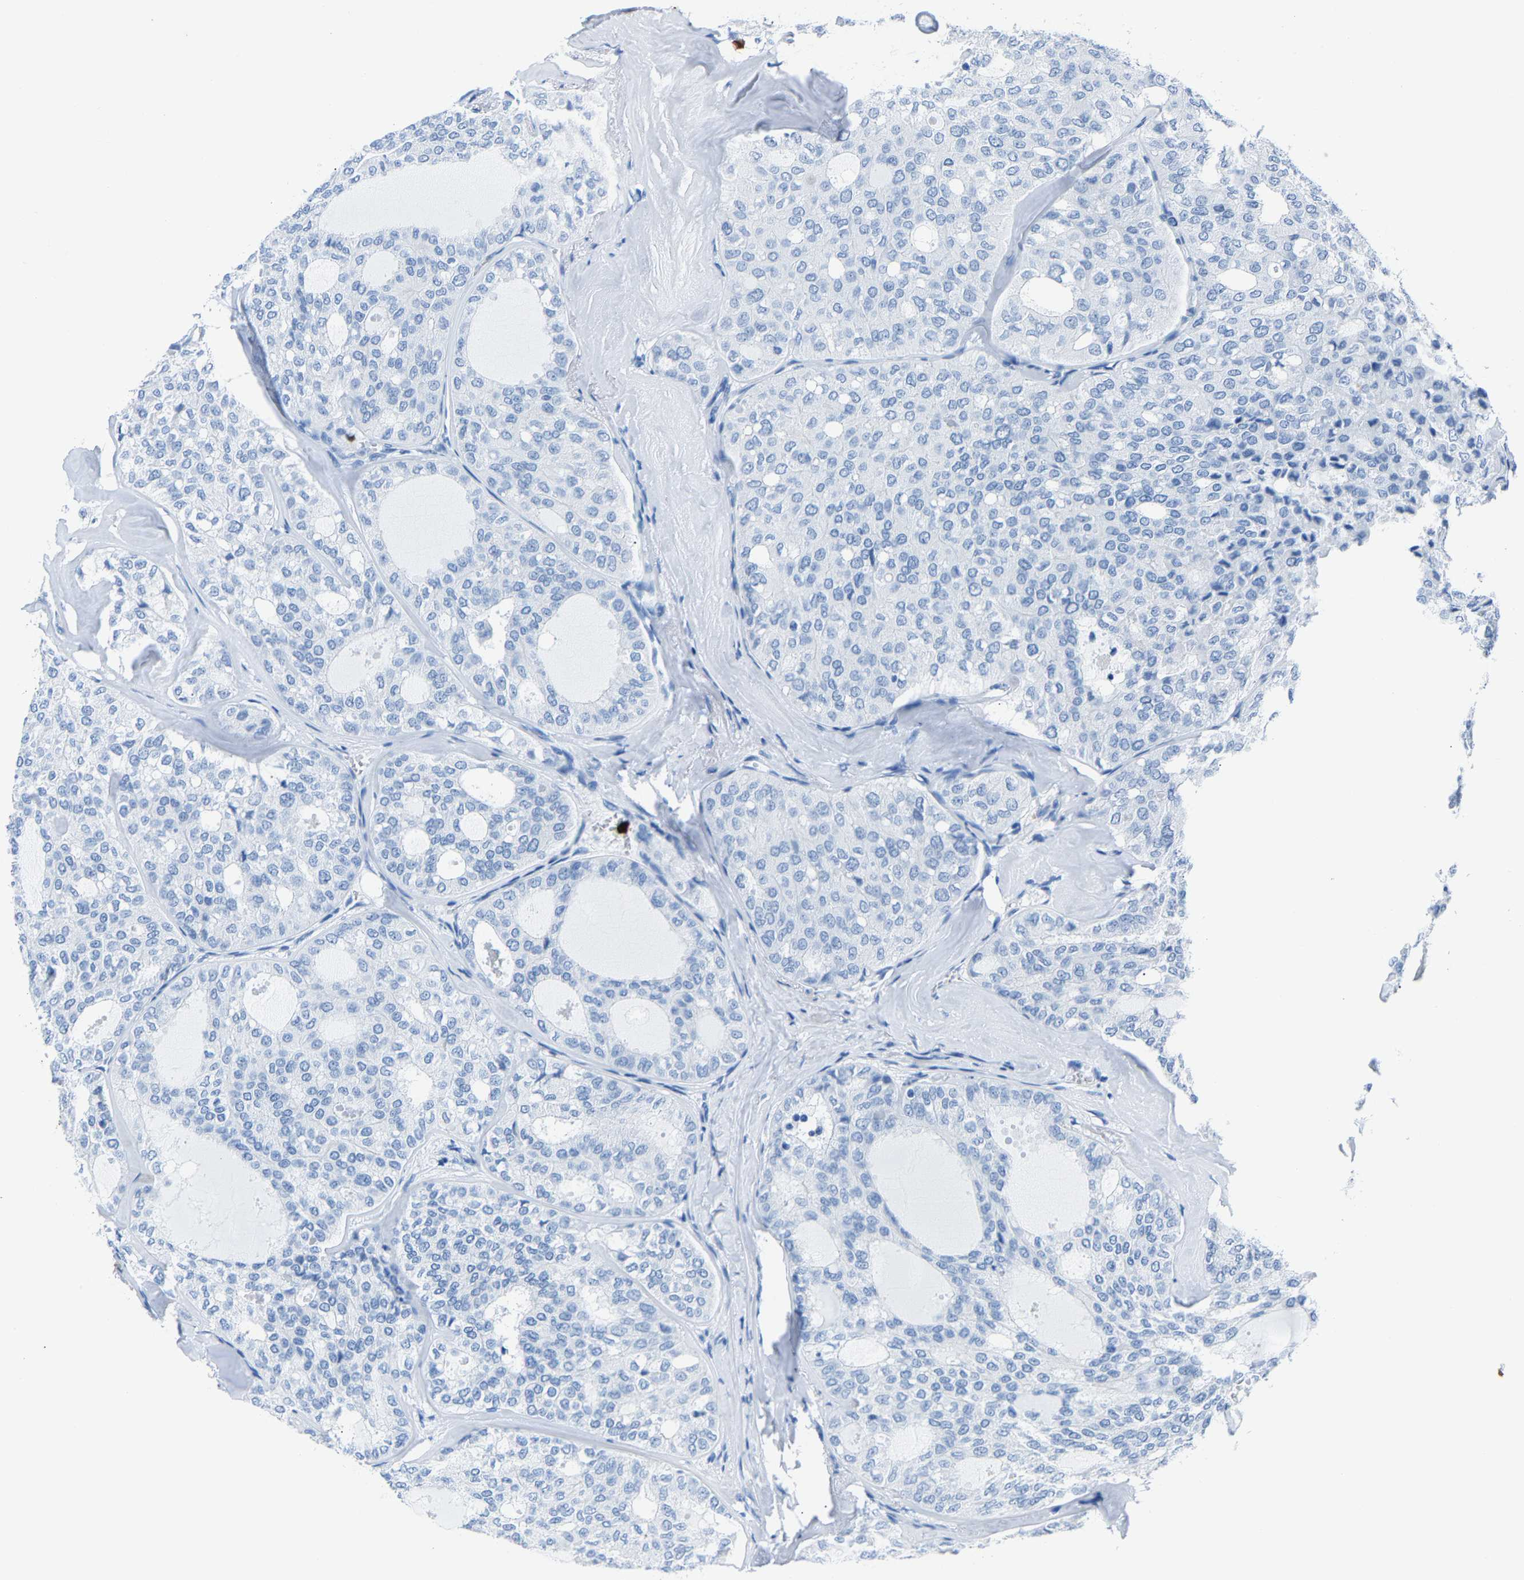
{"staining": {"intensity": "negative", "quantity": "none", "location": "none"}, "tissue": "thyroid cancer", "cell_type": "Tumor cells", "image_type": "cancer", "snomed": [{"axis": "morphology", "description": "Follicular adenoma carcinoma, NOS"}, {"axis": "topography", "description": "Thyroid gland"}], "caption": "Tumor cells are negative for protein expression in human thyroid cancer (follicular adenoma carcinoma).", "gene": "S100P", "patient": {"sex": "male", "age": 75}}